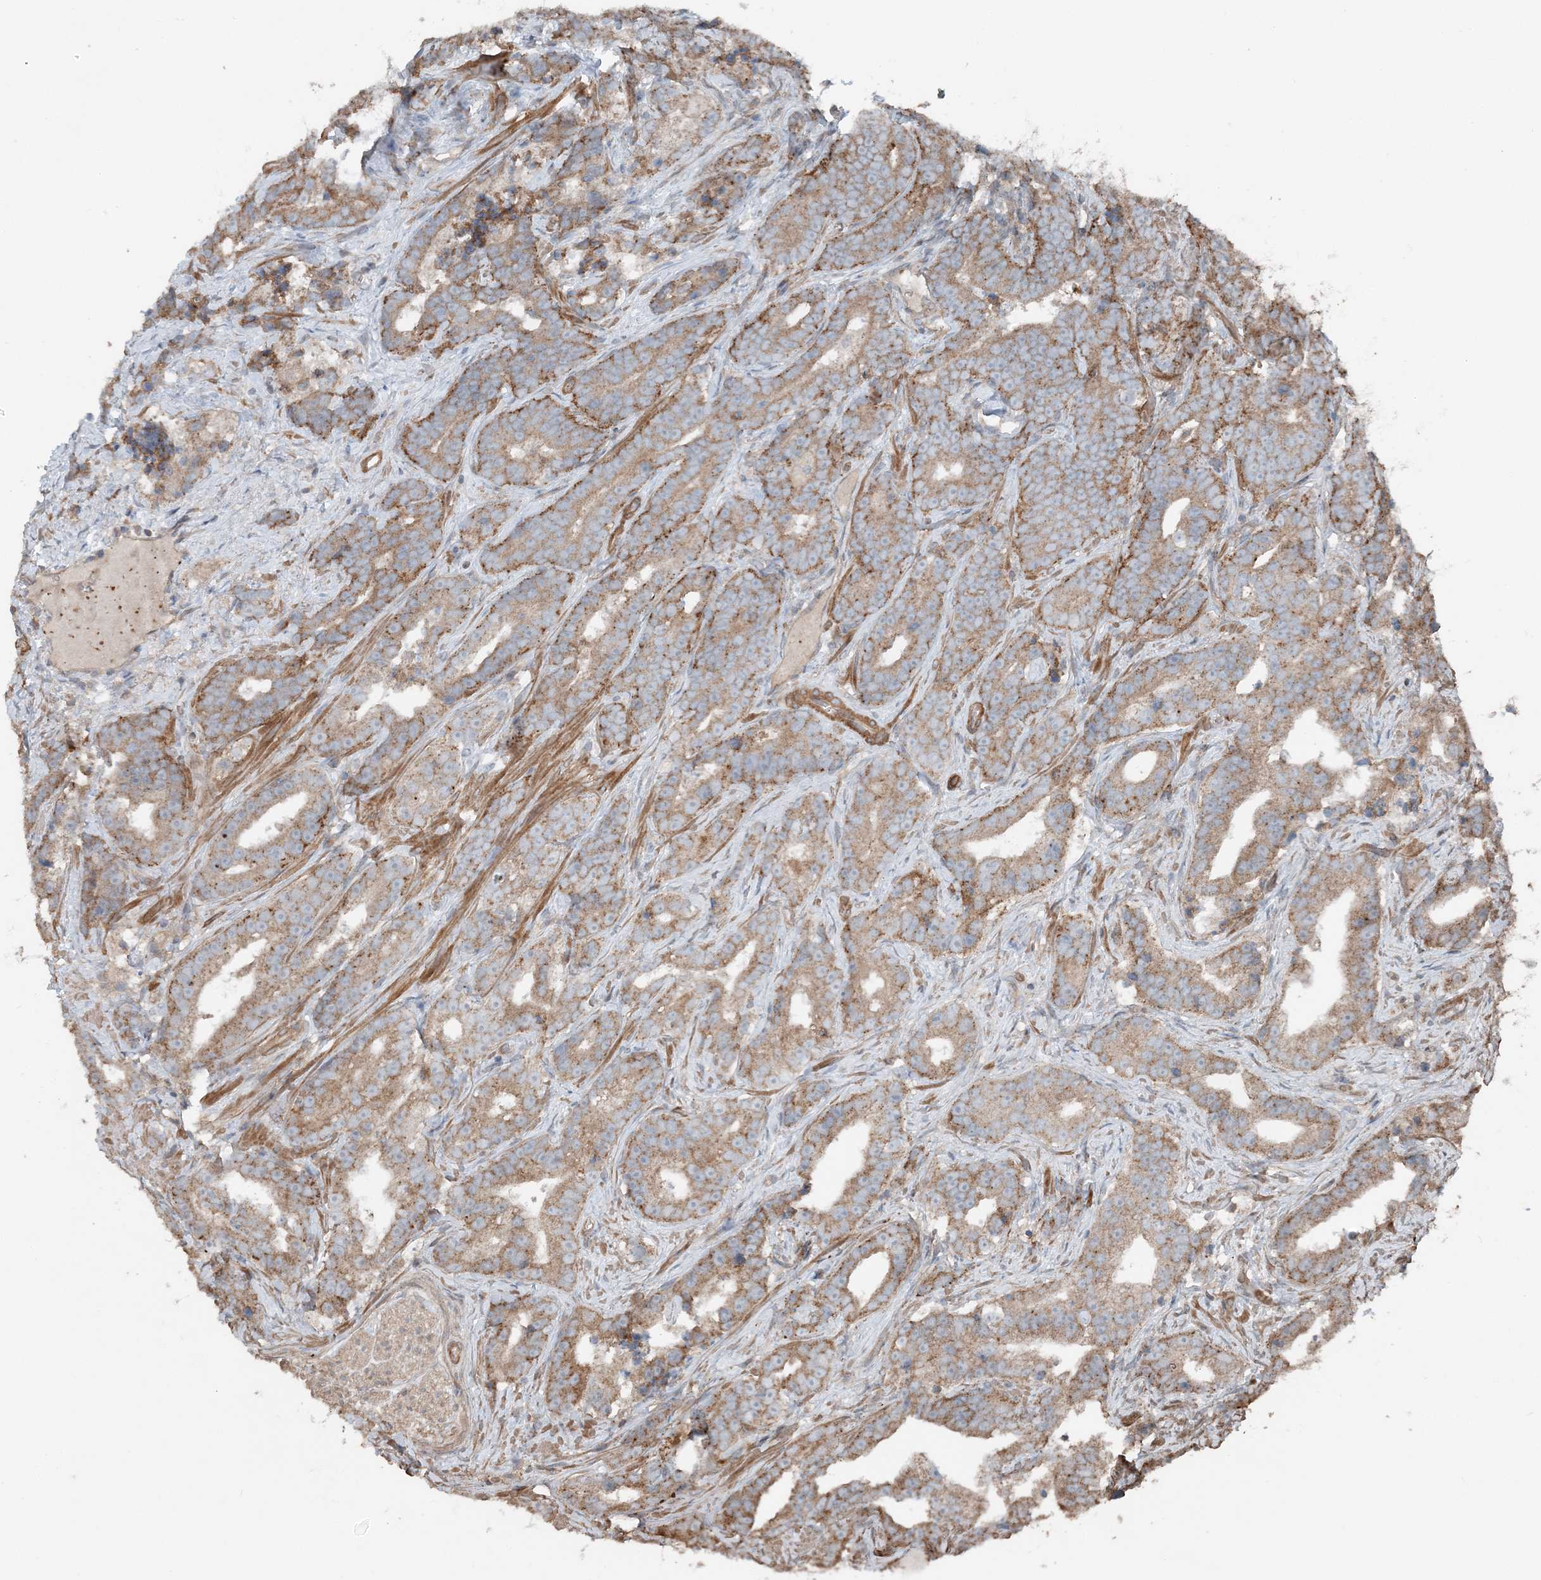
{"staining": {"intensity": "moderate", "quantity": ">75%", "location": "cytoplasmic/membranous"}, "tissue": "prostate cancer", "cell_type": "Tumor cells", "image_type": "cancer", "snomed": [{"axis": "morphology", "description": "Adenocarcinoma, High grade"}, {"axis": "topography", "description": "Prostate"}], "caption": "Tumor cells exhibit medium levels of moderate cytoplasmic/membranous expression in about >75% of cells in adenocarcinoma (high-grade) (prostate). Ihc stains the protein in brown and the nuclei are stained blue.", "gene": "KY", "patient": {"sex": "male", "age": 62}}